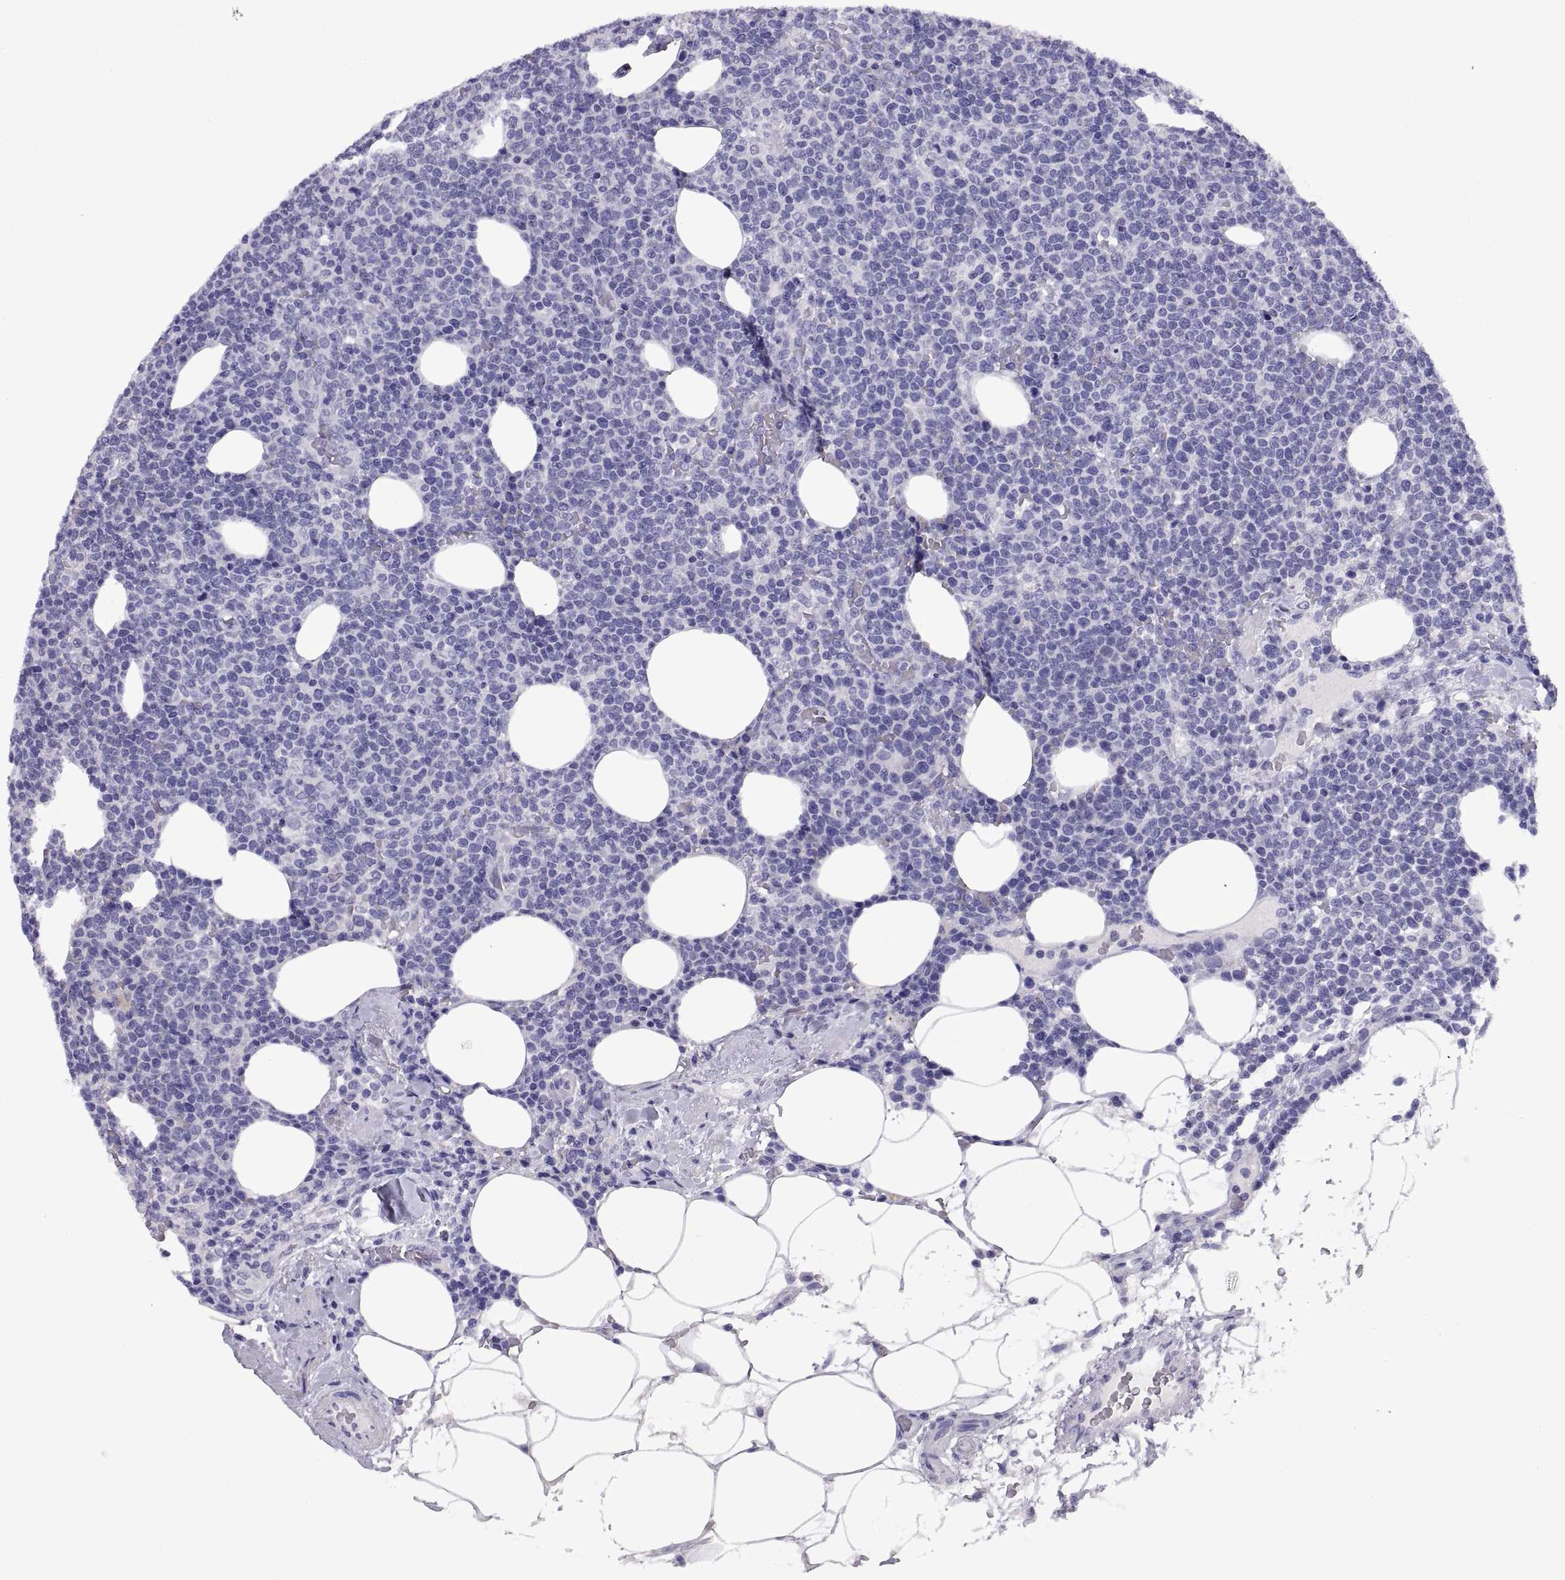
{"staining": {"intensity": "negative", "quantity": "none", "location": "none"}, "tissue": "lymphoma", "cell_type": "Tumor cells", "image_type": "cancer", "snomed": [{"axis": "morphology", "description": "Malignant lymphoma, non-Hodgkin's type, High grade"}, {"axis": "topography", "description": "Lymph node"}], "caption": "DAB immunohistochemical staining of human malignant lymphoma, non-Hodgkin's type (high-grade) displays no significant expression in tumor cells.", "gene": "RGS20", "patient": {"sex": "male", "age": 61}}